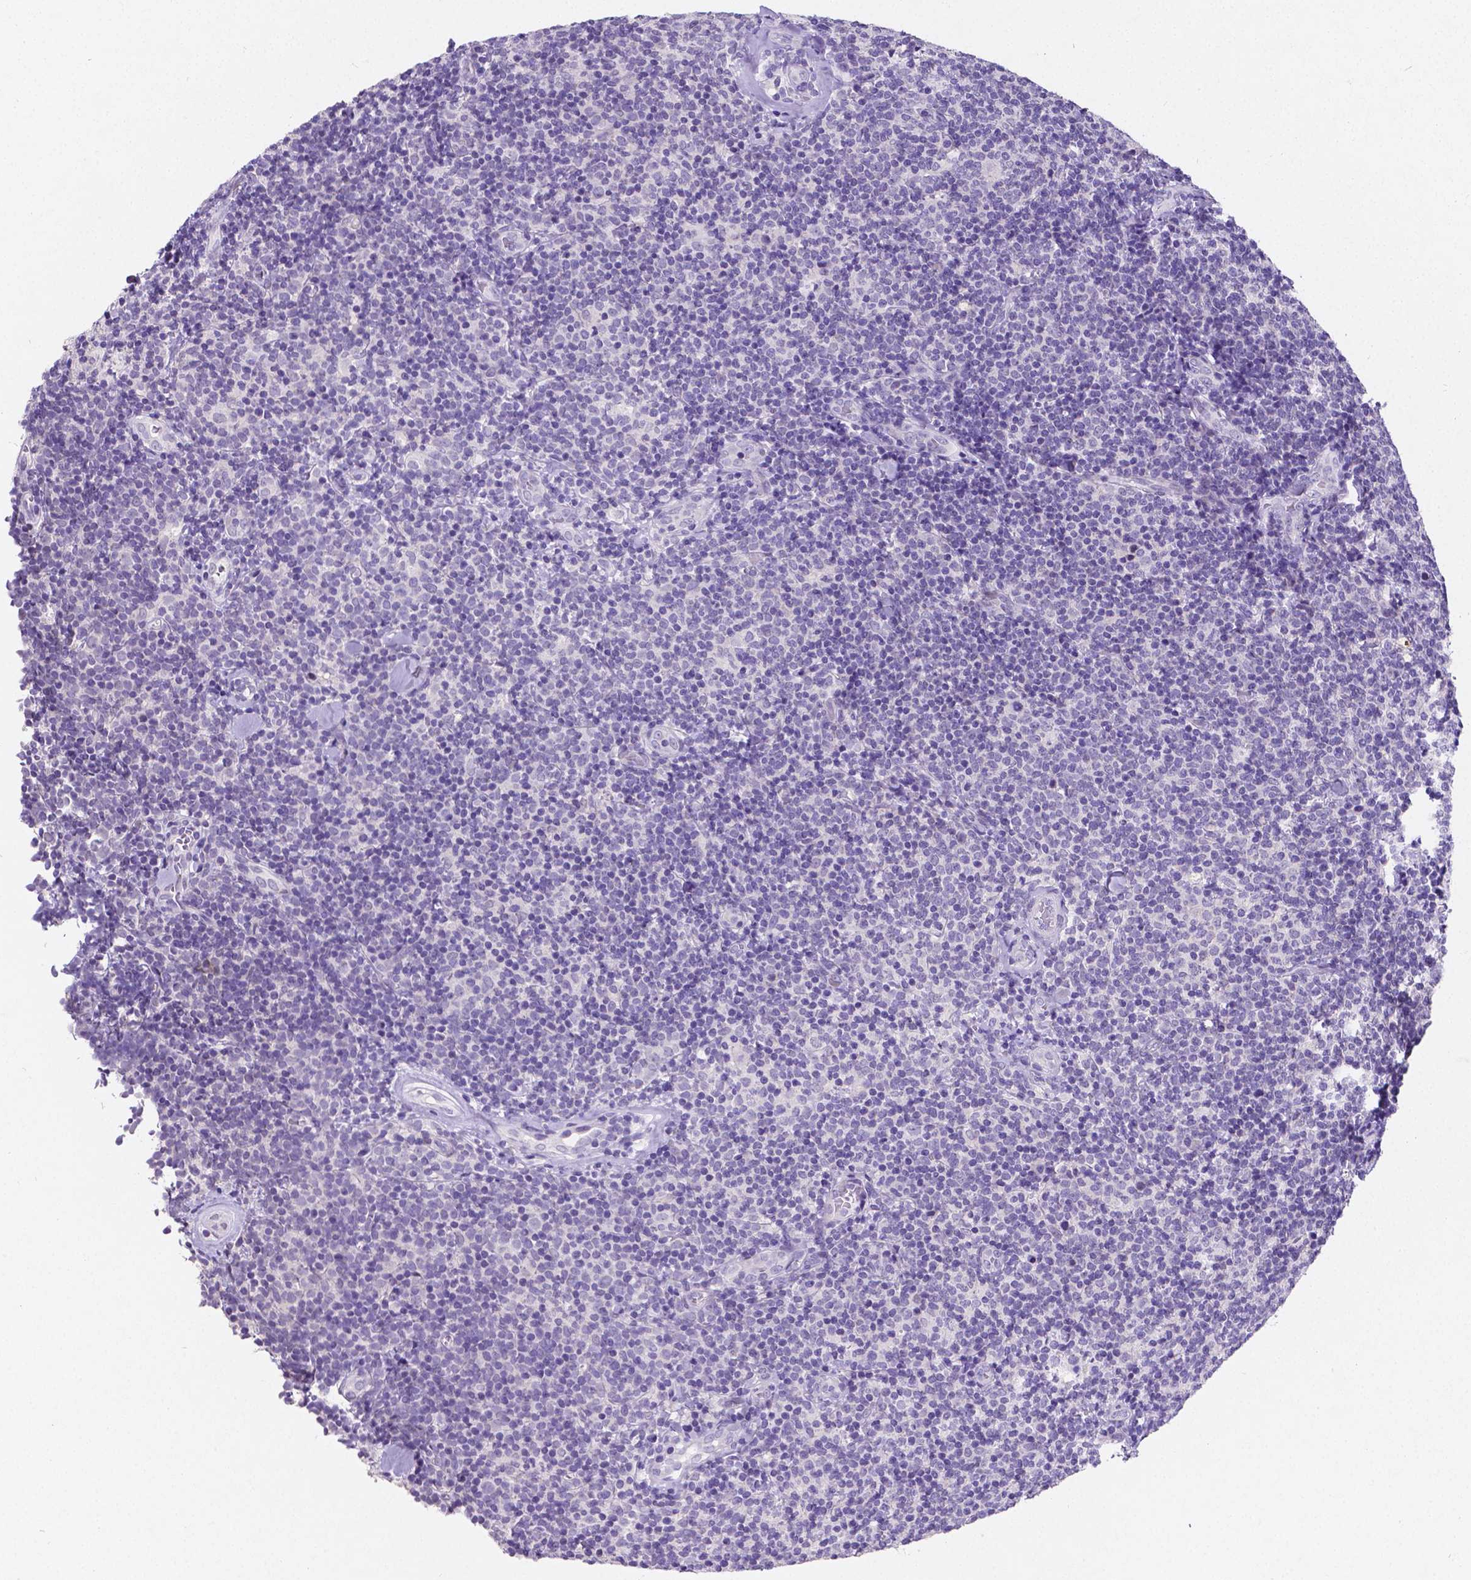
{"staining": {"intensity": "negative", "quantity": "none", "location": "none"}, "tissue": "lymphoma", "cell_type": "Tumor cells", "image_type": "cancer", "snomed": [{"axis": "morphology", "description": "Malignant lymphoma, non-Hodgkin's type, Low grade"}, {"axis": "topography", "description": "Lymph node"}], "caption": "This is an immunohistochemistry photomicrograph of lymphoma. There is no expression in tumor cells.", "gene": "SATB2", "patient": {"sex": "female", "age": 56}}